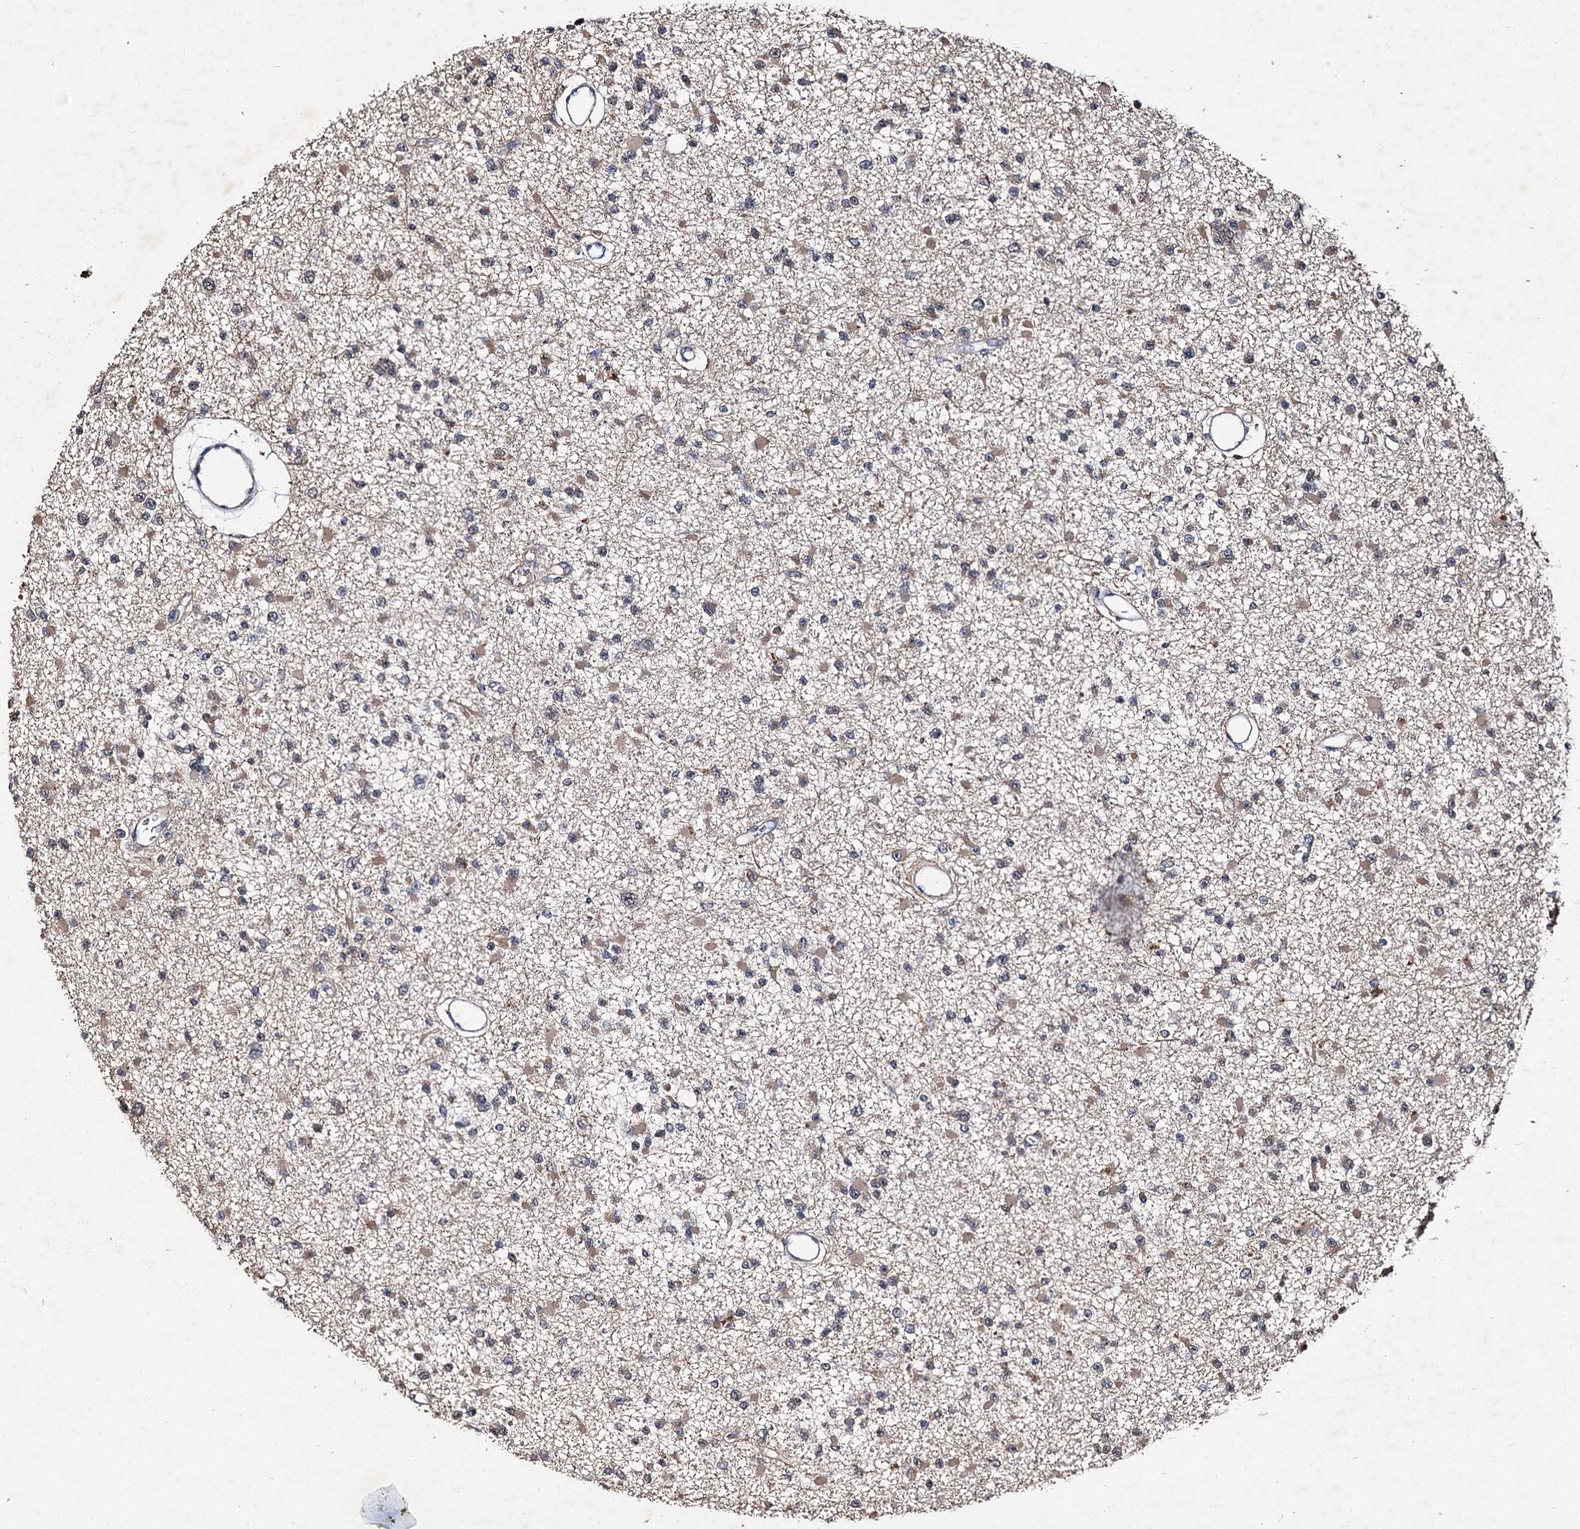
{"staining": {"intensity": "weak", "quantity": "25%-75%", "location": "cytoplasmic/membranous"}, "tissue": "glioma", "cell_type": "Tumor cells", "image_type": "cancer", "snomed": [{"axis": "morphology", "description": "Glioma, malignant, Low grade"}, {"axis": "topography", "description": "Brain"}], "caption": "The image reveals immunohistochemical staining of glioma. There is weak cytoplasmic/membranous expression is present in about 25%-75% of tumor cells.", "gene": "SLC46A3", "patient": {"sex": "female", "age": 22}}